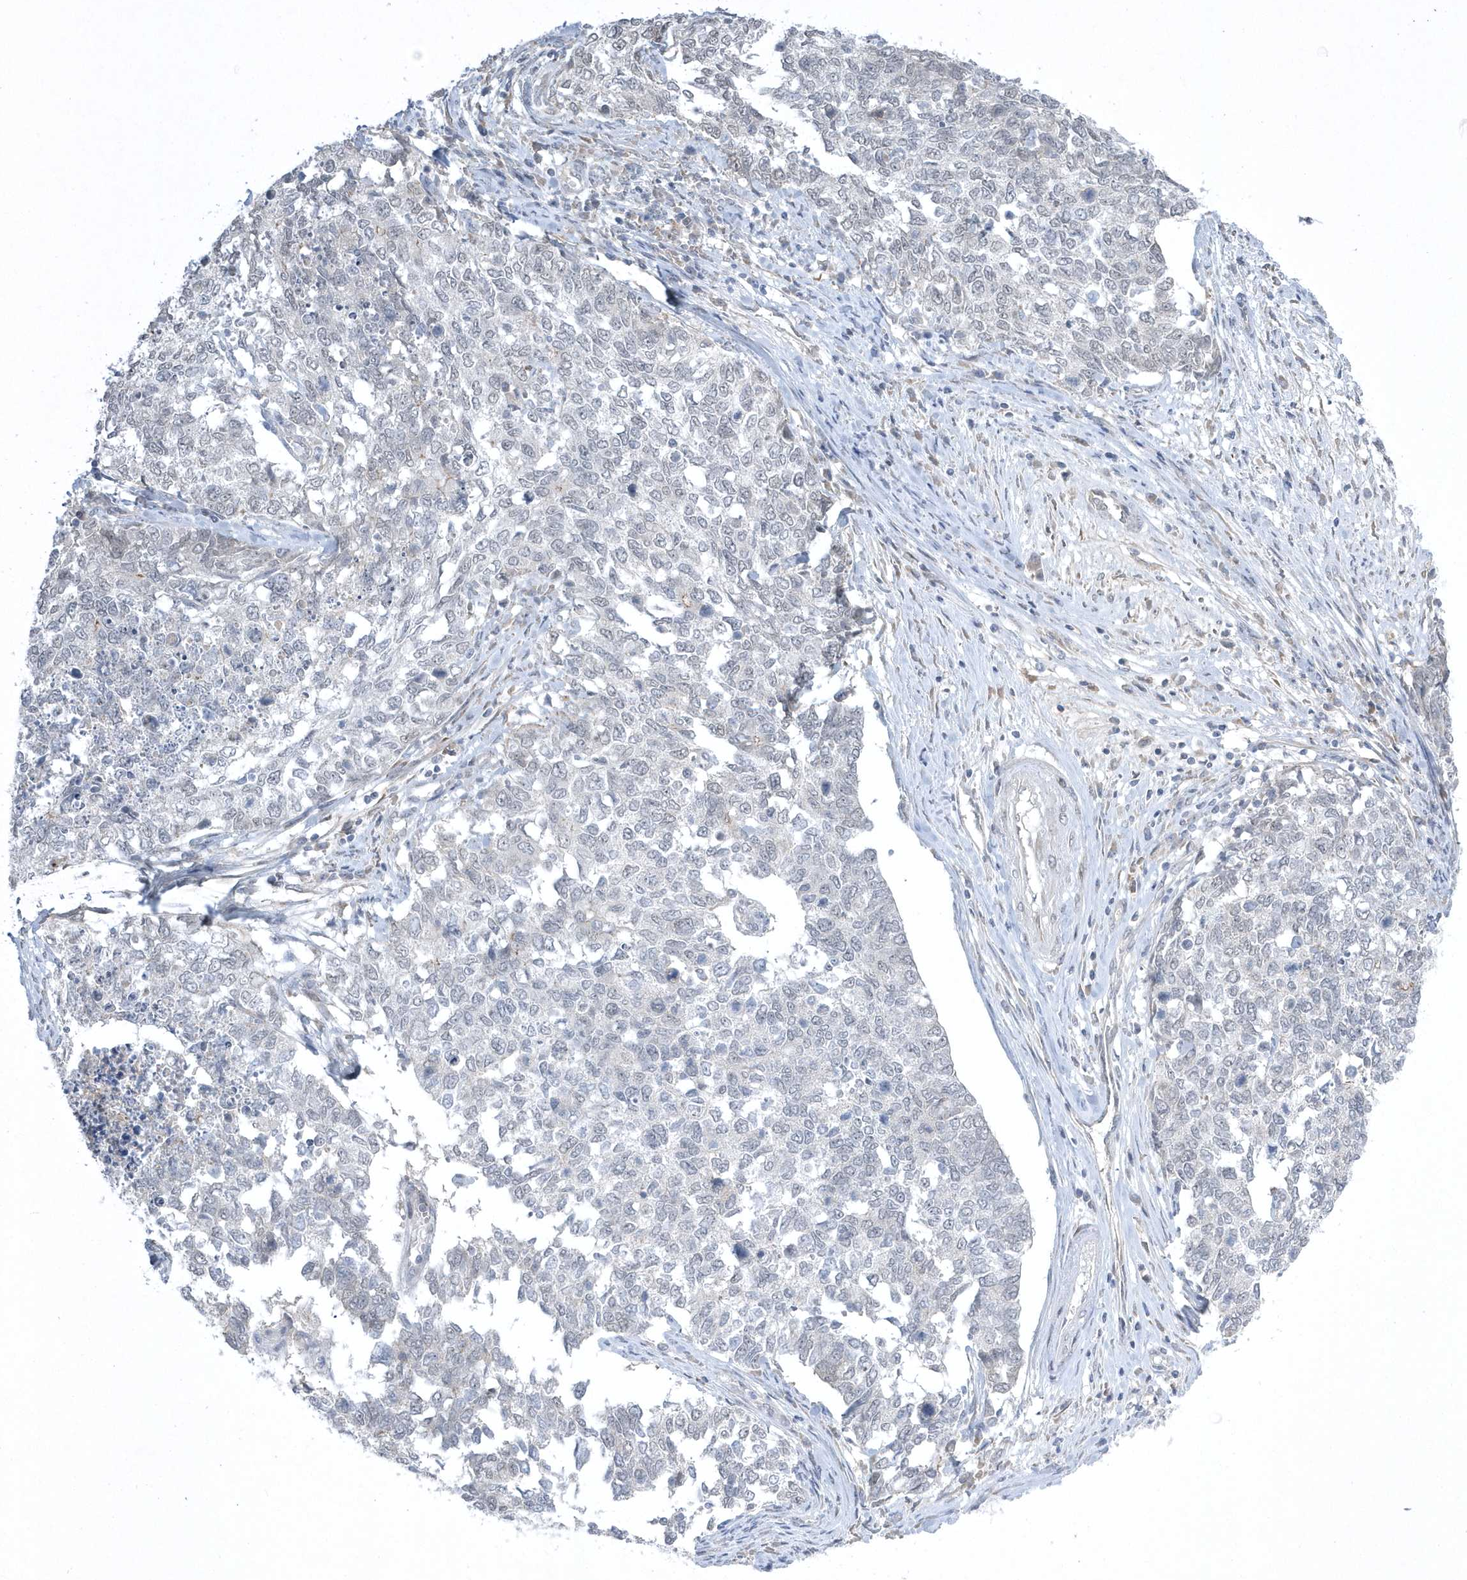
{"staining": {"intensity": "negative", "quantity": "none", "location": "none"}, "tissue": "cervical cancer", "cell_type": "Tumor cells", "image_type": "cancer", "snomed": [{"axis": "morphology", "description": "Squamous cell carcinoma, NOS"}, {"axis": "topography", "description": "Cervix"}], "caption": "Tumor cells are negative for protein expression in human cervical cancer. (DAB (3,3'-diaminobenzidine) immunohistochemistry with hematoxylin counter stain).", "gene": "ZC3H12D", "patient": {"sex": "female", "age": 63}}